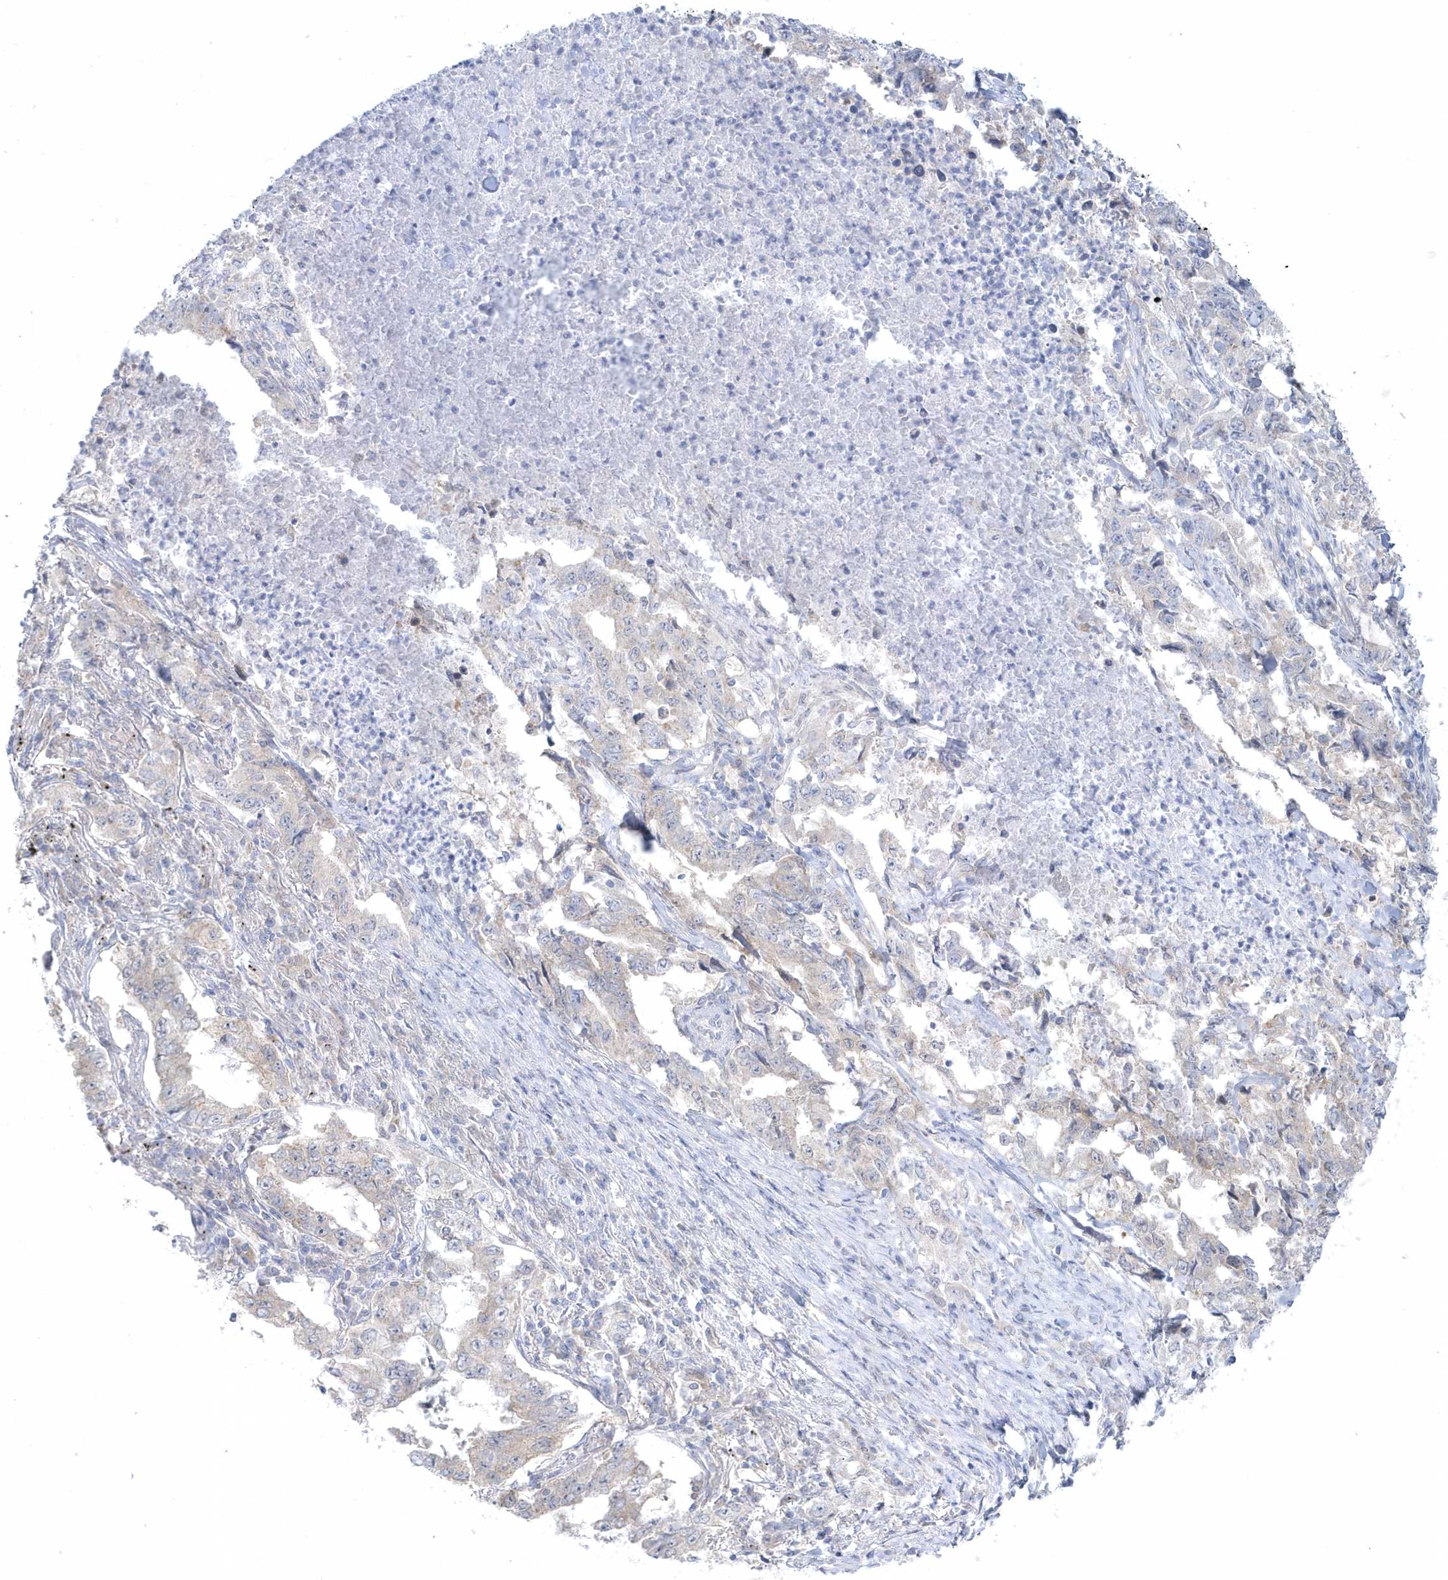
{"staining": {"intensity": "negative", "quantity": "none", "location": "none"}, "tissue": "lung cancer", "cell_type": "Tumor cells", "image_type": "cancer", "snomed": [{"axis": "morphology", "description": "Adenocarcinoma, NOS"}, {"axis": "topography", "description": "Lung"}], "caption": "IHC photomicrograph of neoplastic tissue: adenocarcinoma (lung) stained with DAB (3,3'-diaminobenzidine) displays no significant protein expression in tumor cells.", "gene": "PCBD1", "patient": {"sex": "female", "age": 51}}